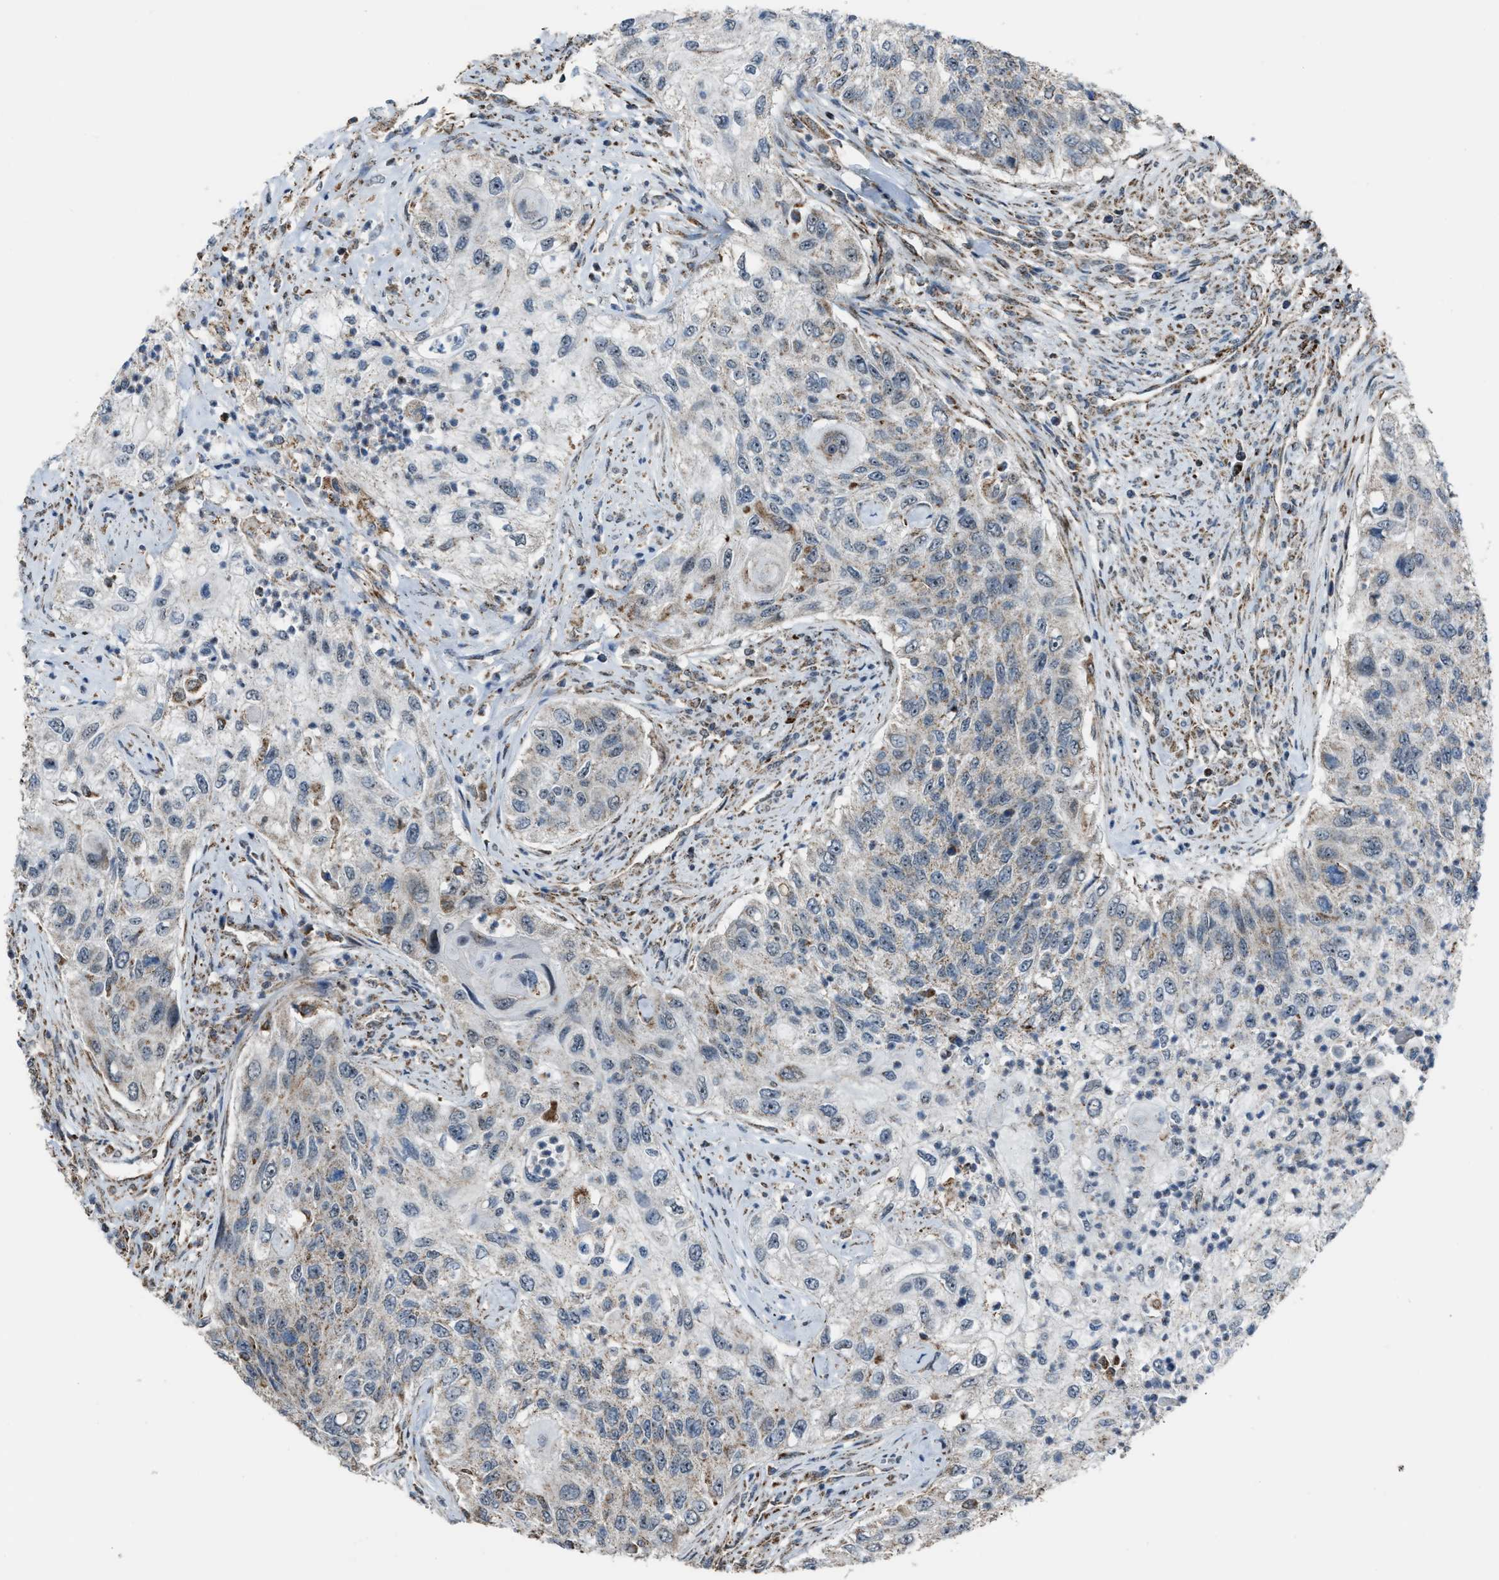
{"staining": {"intensity": "negative", "quantity": "none", "location": "none"}, "tissue": "urothelial cancer", "cell_type": "Tumor cells", "image_type": "cancer", "snomed": [{"axis": "morphology", "description": "Urothelial carcinoma, High grade"}, {"axis": "topography", "description": "Urinary bladder"}], "caption": "An immunohistochemistry micrograph of urothelial cancer is shown. There is no staining in tumor cells of urothelial cancer.", "gene": "CHN2", "patient": {"sex": "female", "age": 60}}